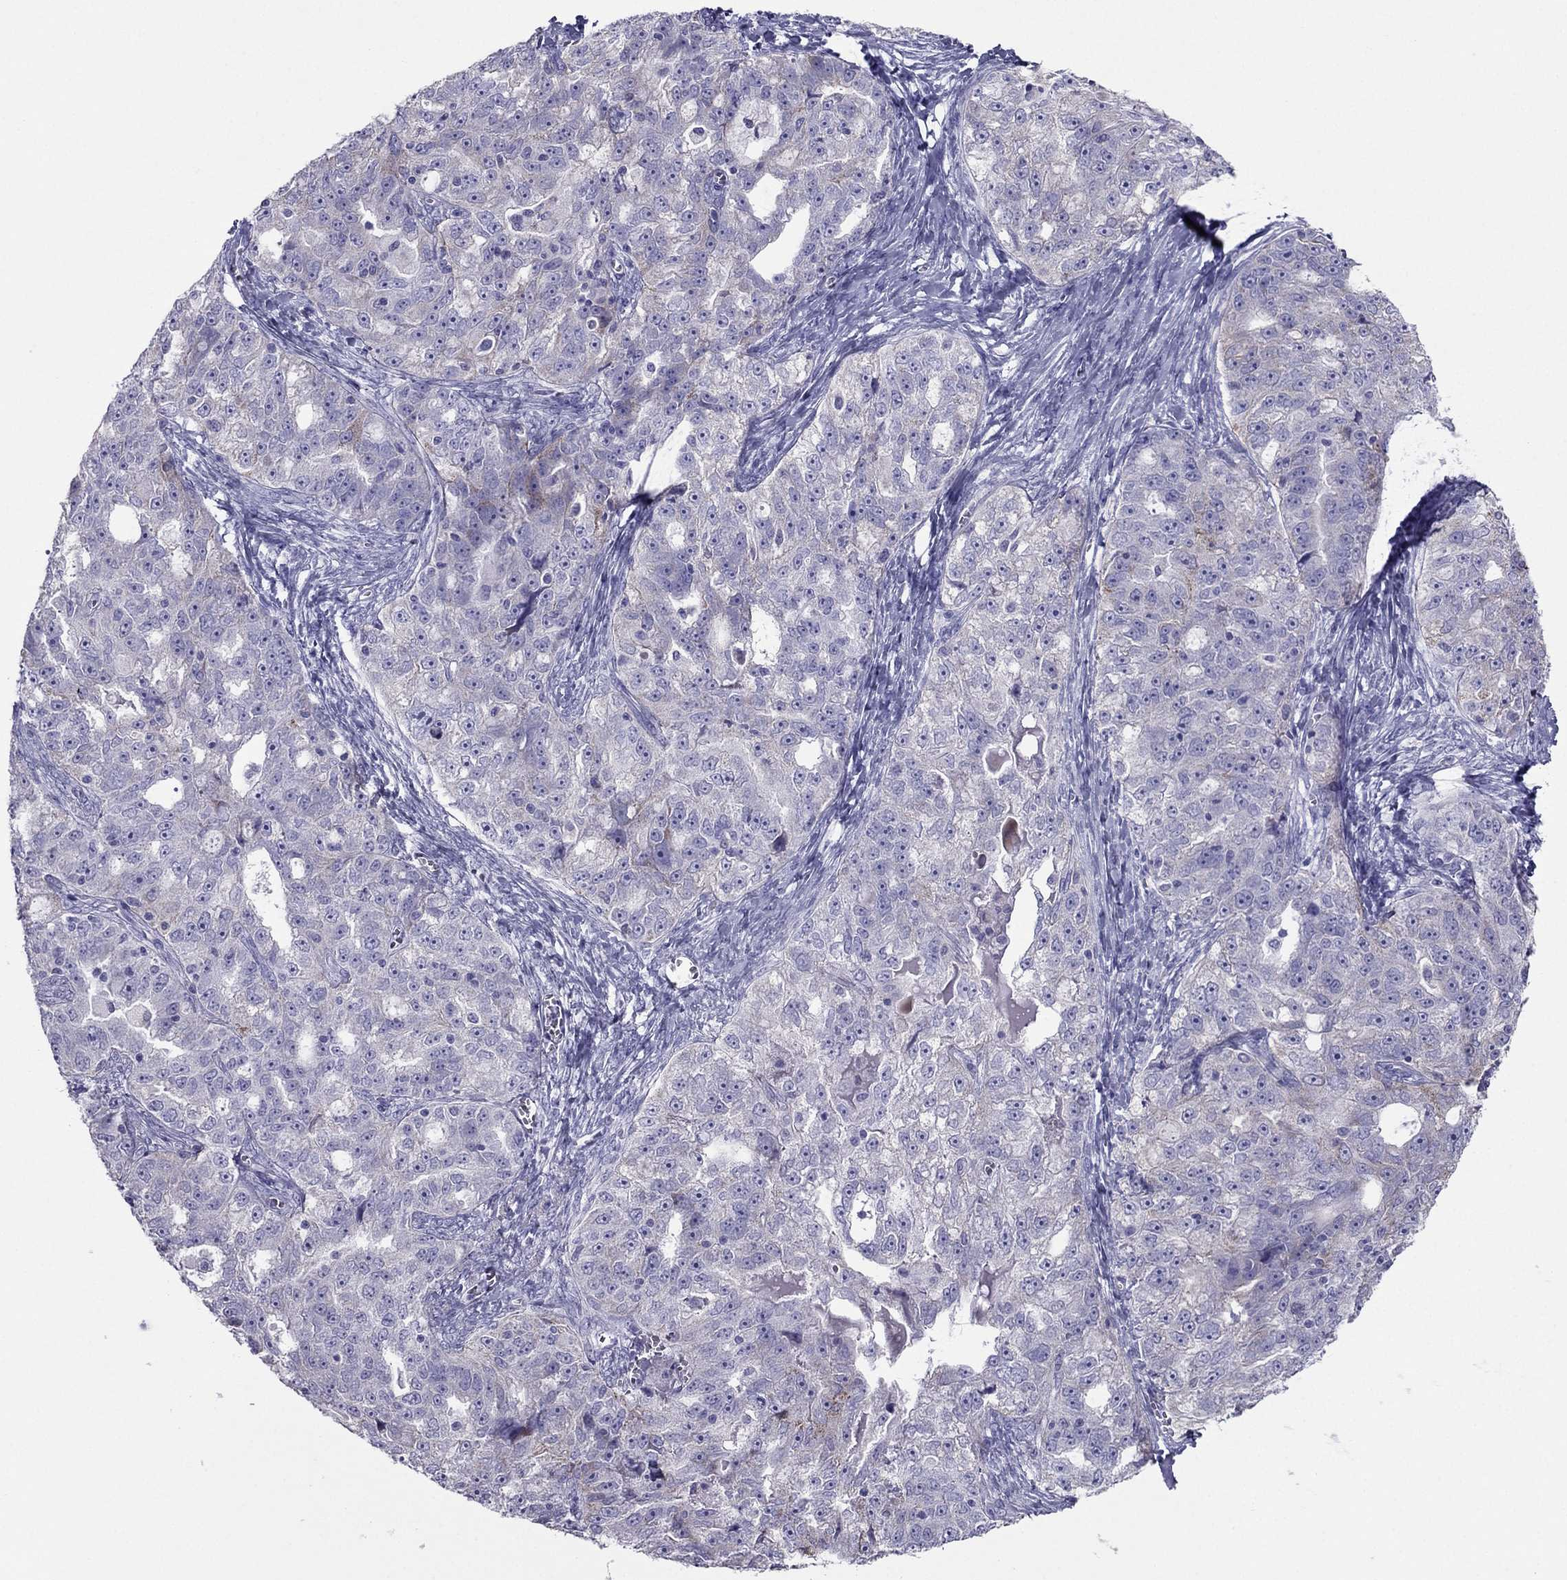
{"staining": {"intensity": "negative", "quantity": "none", "location": "none"}, "tissue": "ovarian cancer", "cell_type": "Tumor cells", "image_type": "cancer", "snomed": [{"axis": "morphology", "description": "Cystadenocarcinoma, serous, NOS"}, {"axis": "topography", "description": "Ovary"}], "caption": "Immunohistochemistry photomicrograph of human ovarian serous cystadenocarcinoma stained for a protein (brown), which exhibits no expression in tumor cells. Nuclei are stained in blue.", "gene": "MAEL", "patient": {"sex": "female", "age": 51}}